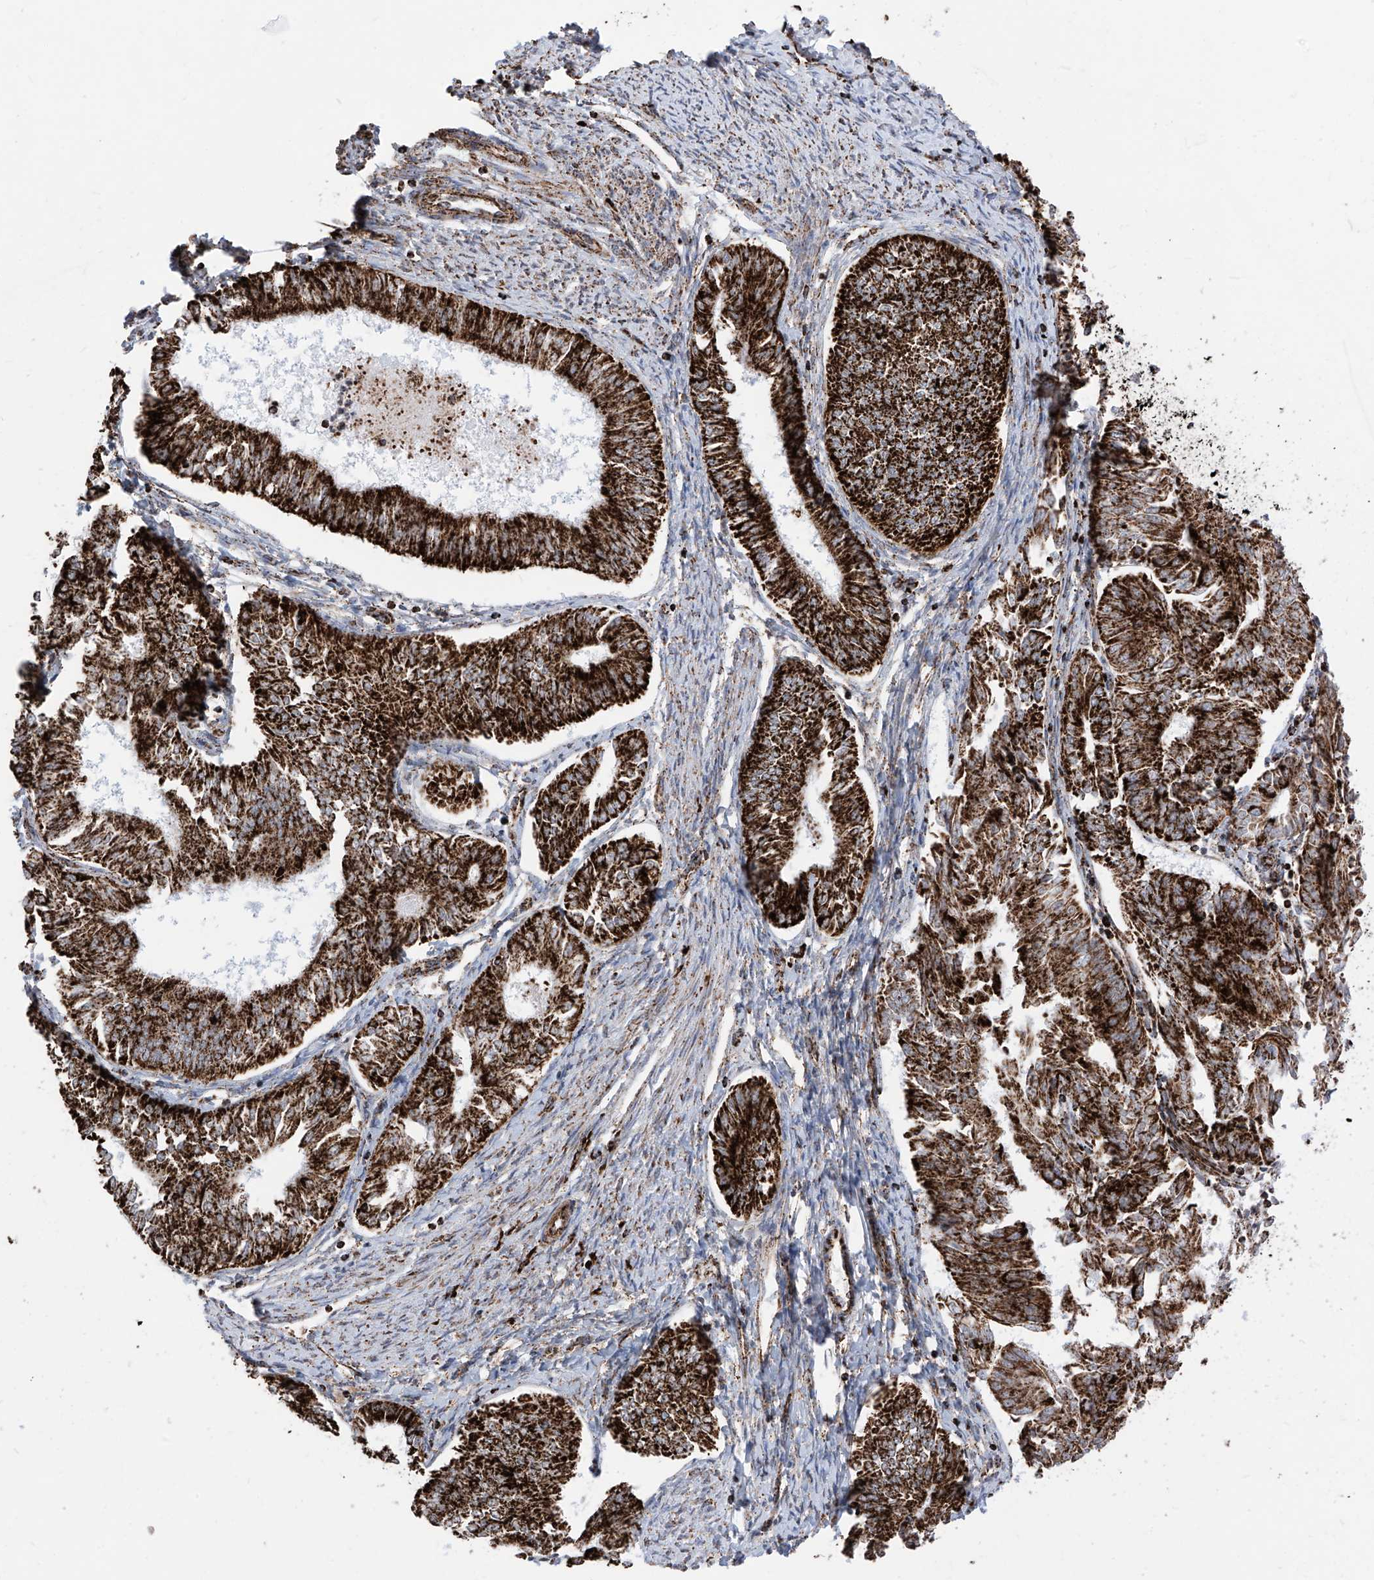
{"staining": {"intensity": "strong", "quantity": ">75%", "location": "cytoplasmic/membranous"}, "tissue": "endometrial cancer", "cell_type": "Tumor cells", "image_type": "cancer", "snomed": [{"axis": "morphology", "description": "Adenocarcinoma, NOS"}, {"axis": "topography", "description": "Endometrium"}], "caption": "IHC image of endometrial adenocarcinoma stained for a protein (brown), which displays high levels of strong cytoplasmic/membranous expression in about >75% of tumor cells.", "gene": "COX5B", "patient": {"sex": "female", "age": 58}}